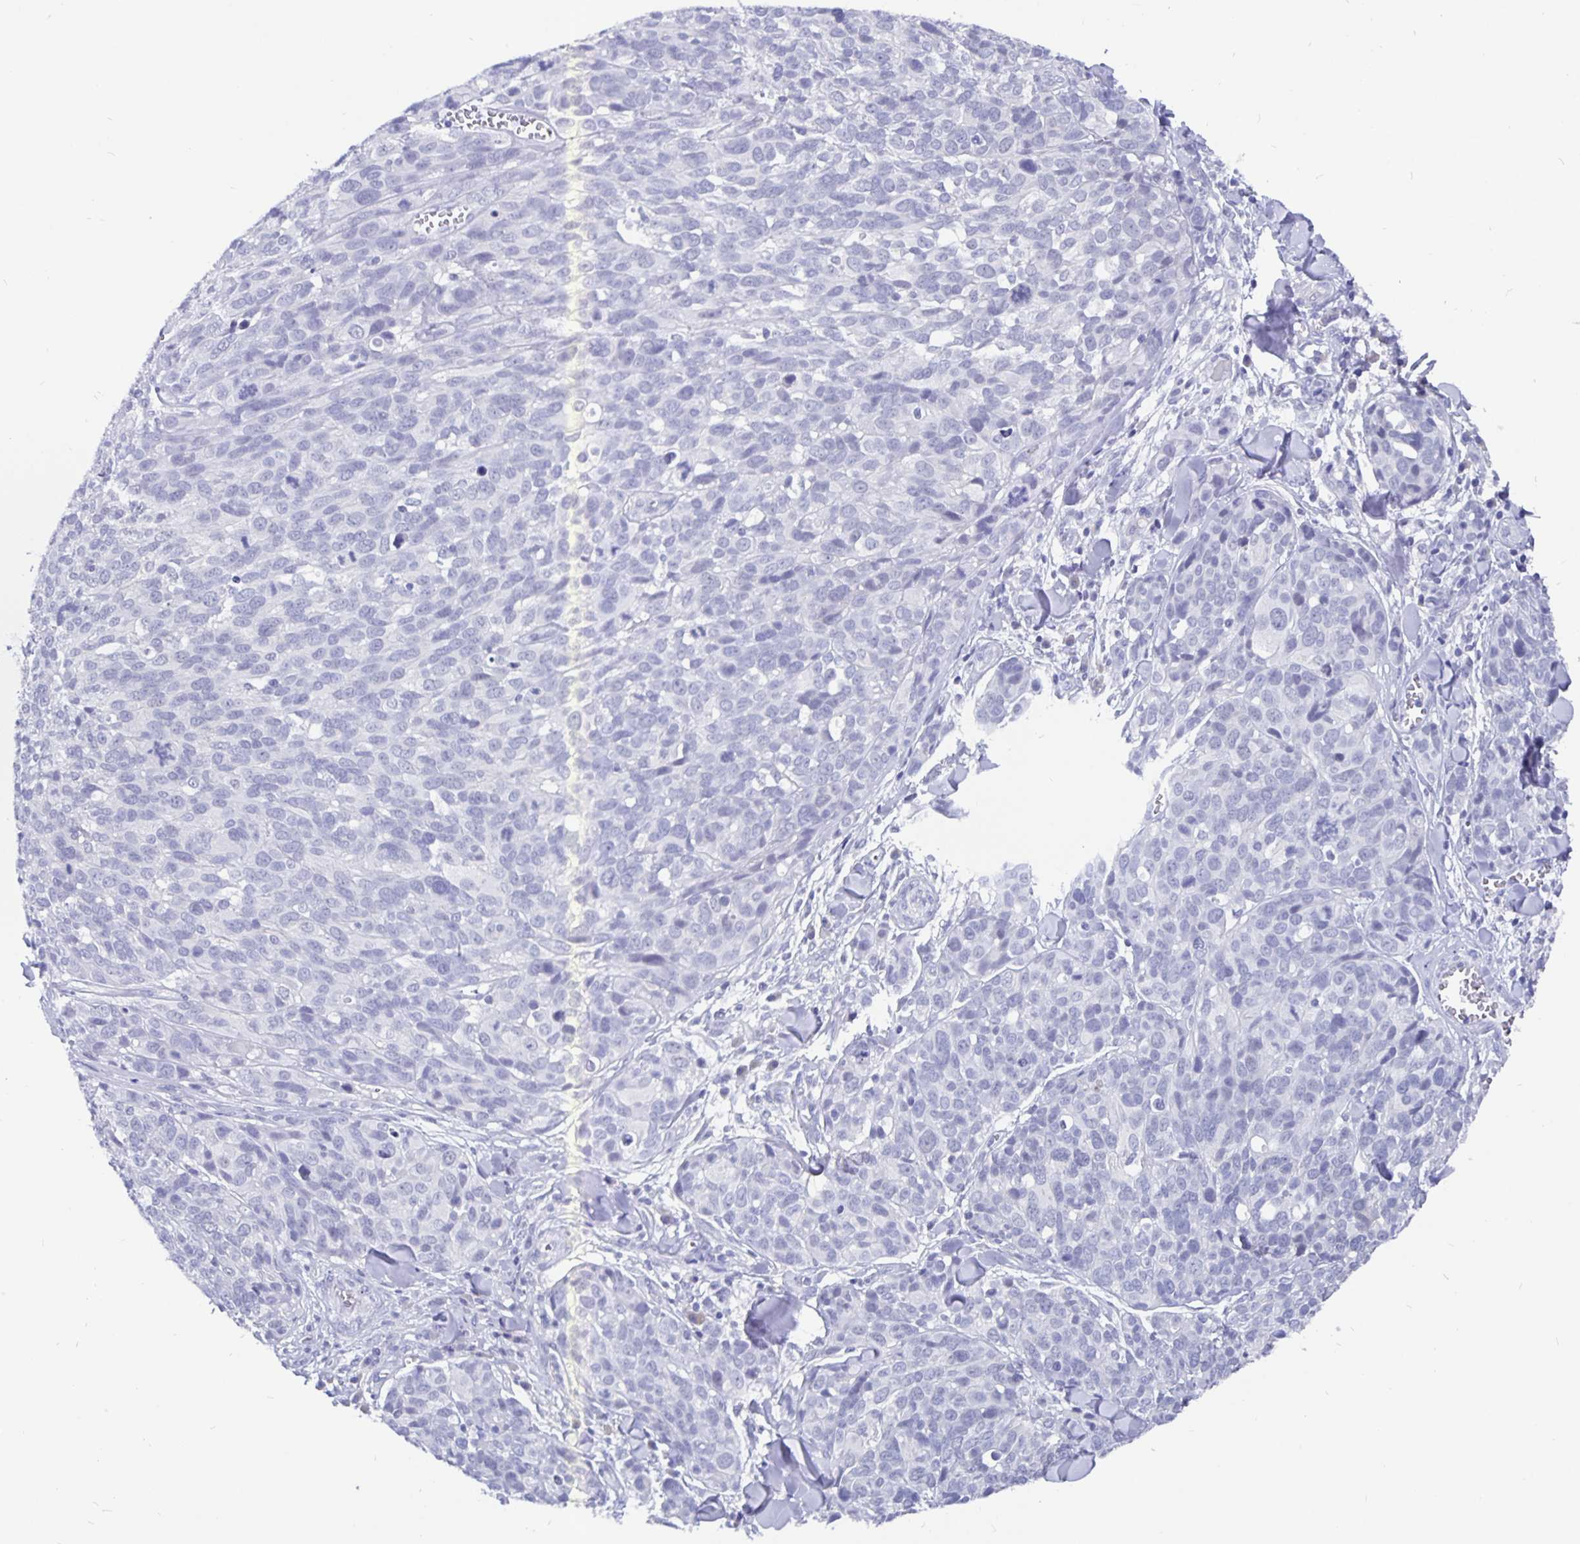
{"staining": {"intensity": "negative", "quantity": "none", "location": "none"}, "tissue": "melanoma", "cell_type": "Tumor cells", "image_type": "cancer", "snomed": [{"axis": "morphology", "description": "Malignant melanoma, NOS"}, {"axis": "topography", "description": "Skin"}], "caption": "Malignant melanoma stained for a protein using immunohistochemistry shows no positivity tumor cells.", "gene": "ODF3B", "patient": {"sex": "male", "age": 51}}